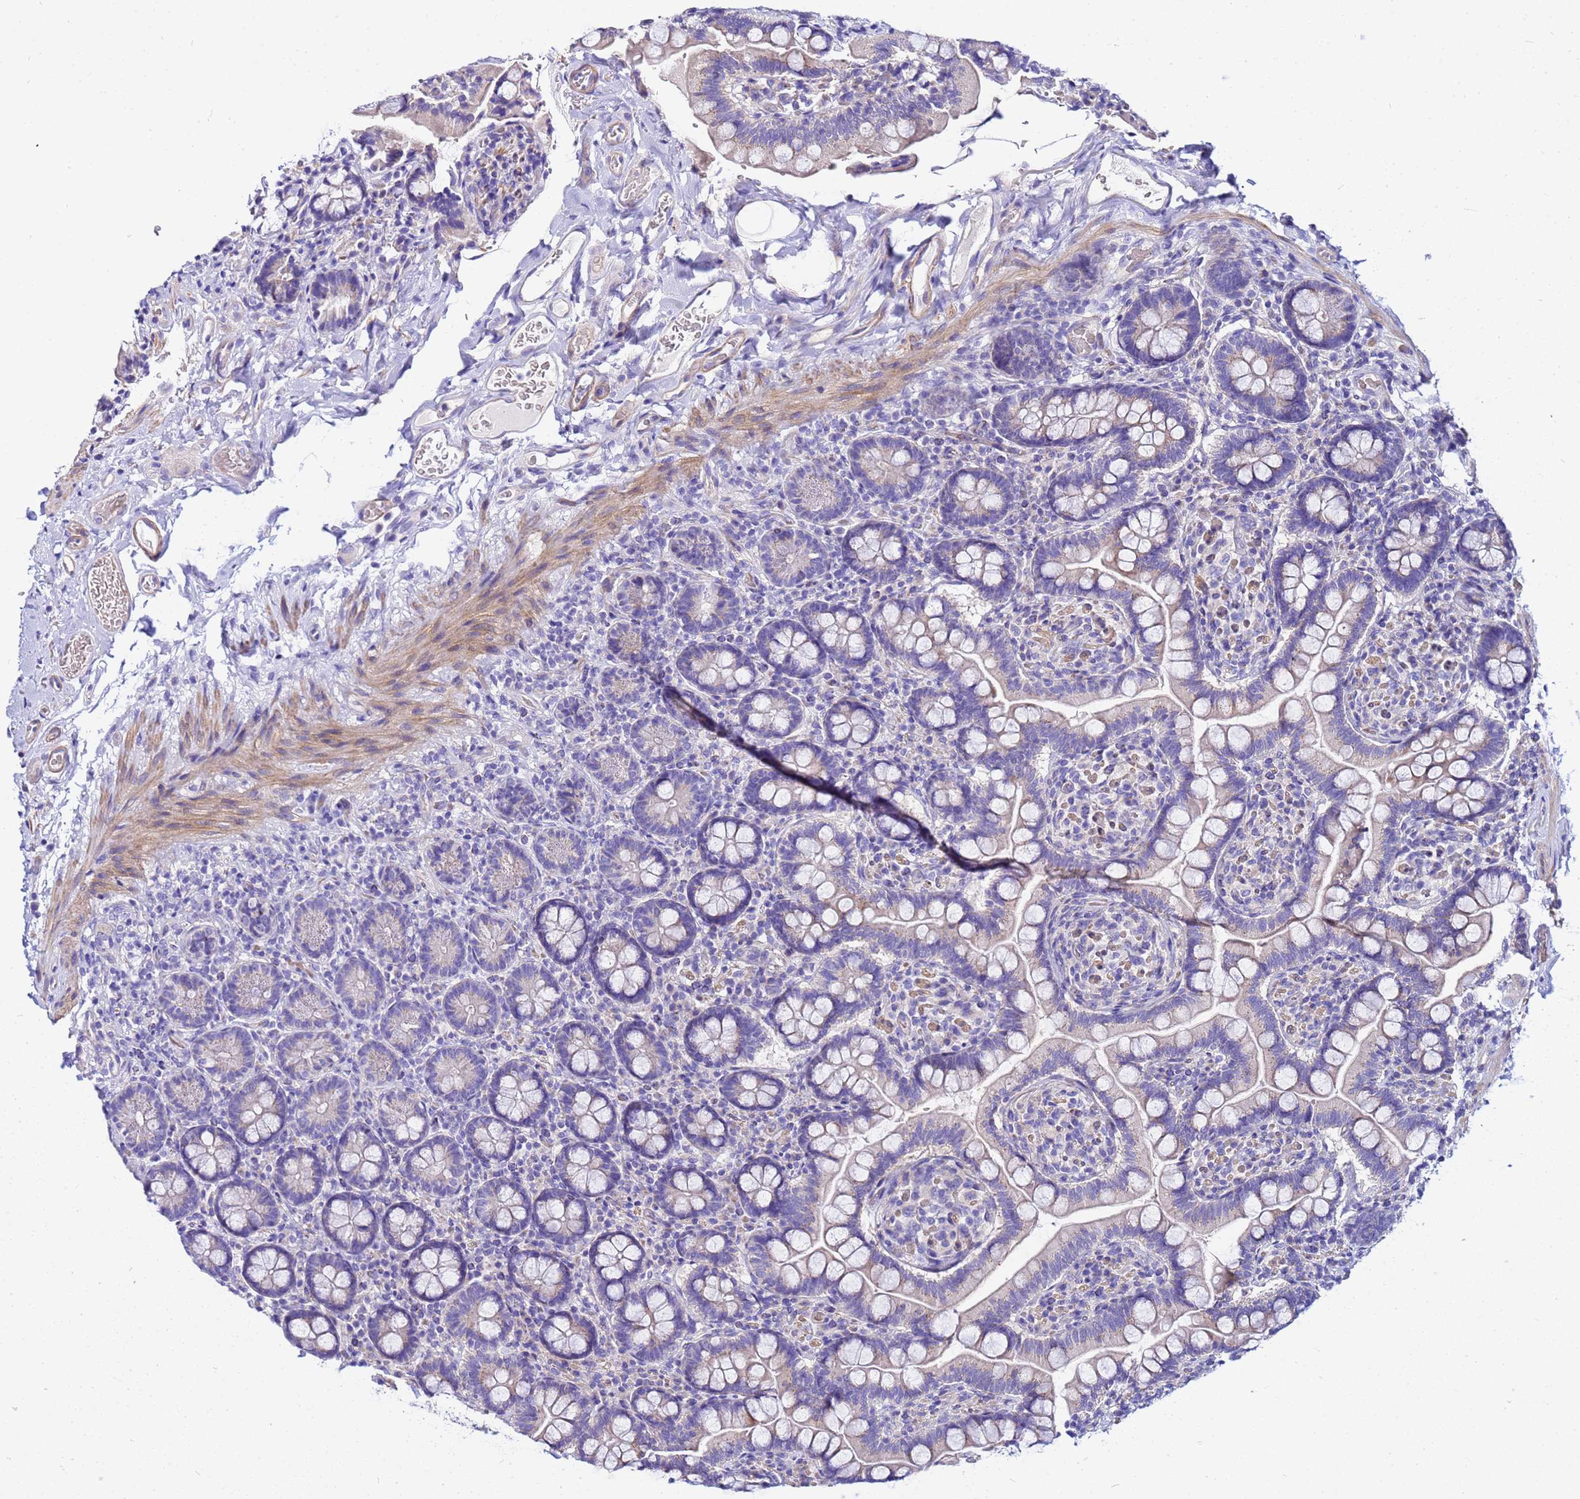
{"staining": {"intensity": "negative", "quantity": "none", "location": "none"}, "tissue": "small intestine", "cell_type": "Glandular cells", "image_type": "normal", "snomed": [{"axis": "morphology", "description": "Normal tissue, NOS"}, {"axis": "topography", "description": "Small intestine"}], "caption": "IHC histopathology image of unremarkable small intestine: small intestine stained with DAB reveals no significant protein positivity in glandular cells. (Stains: DAB (3,3'-diaminobenzidine) immunohistochemistry with hematoxylin counter stain, Microscopy: brightfield microscopy at high magnification).", "gene": "USP18", "patient": {"sex": "female", "age": 64}}